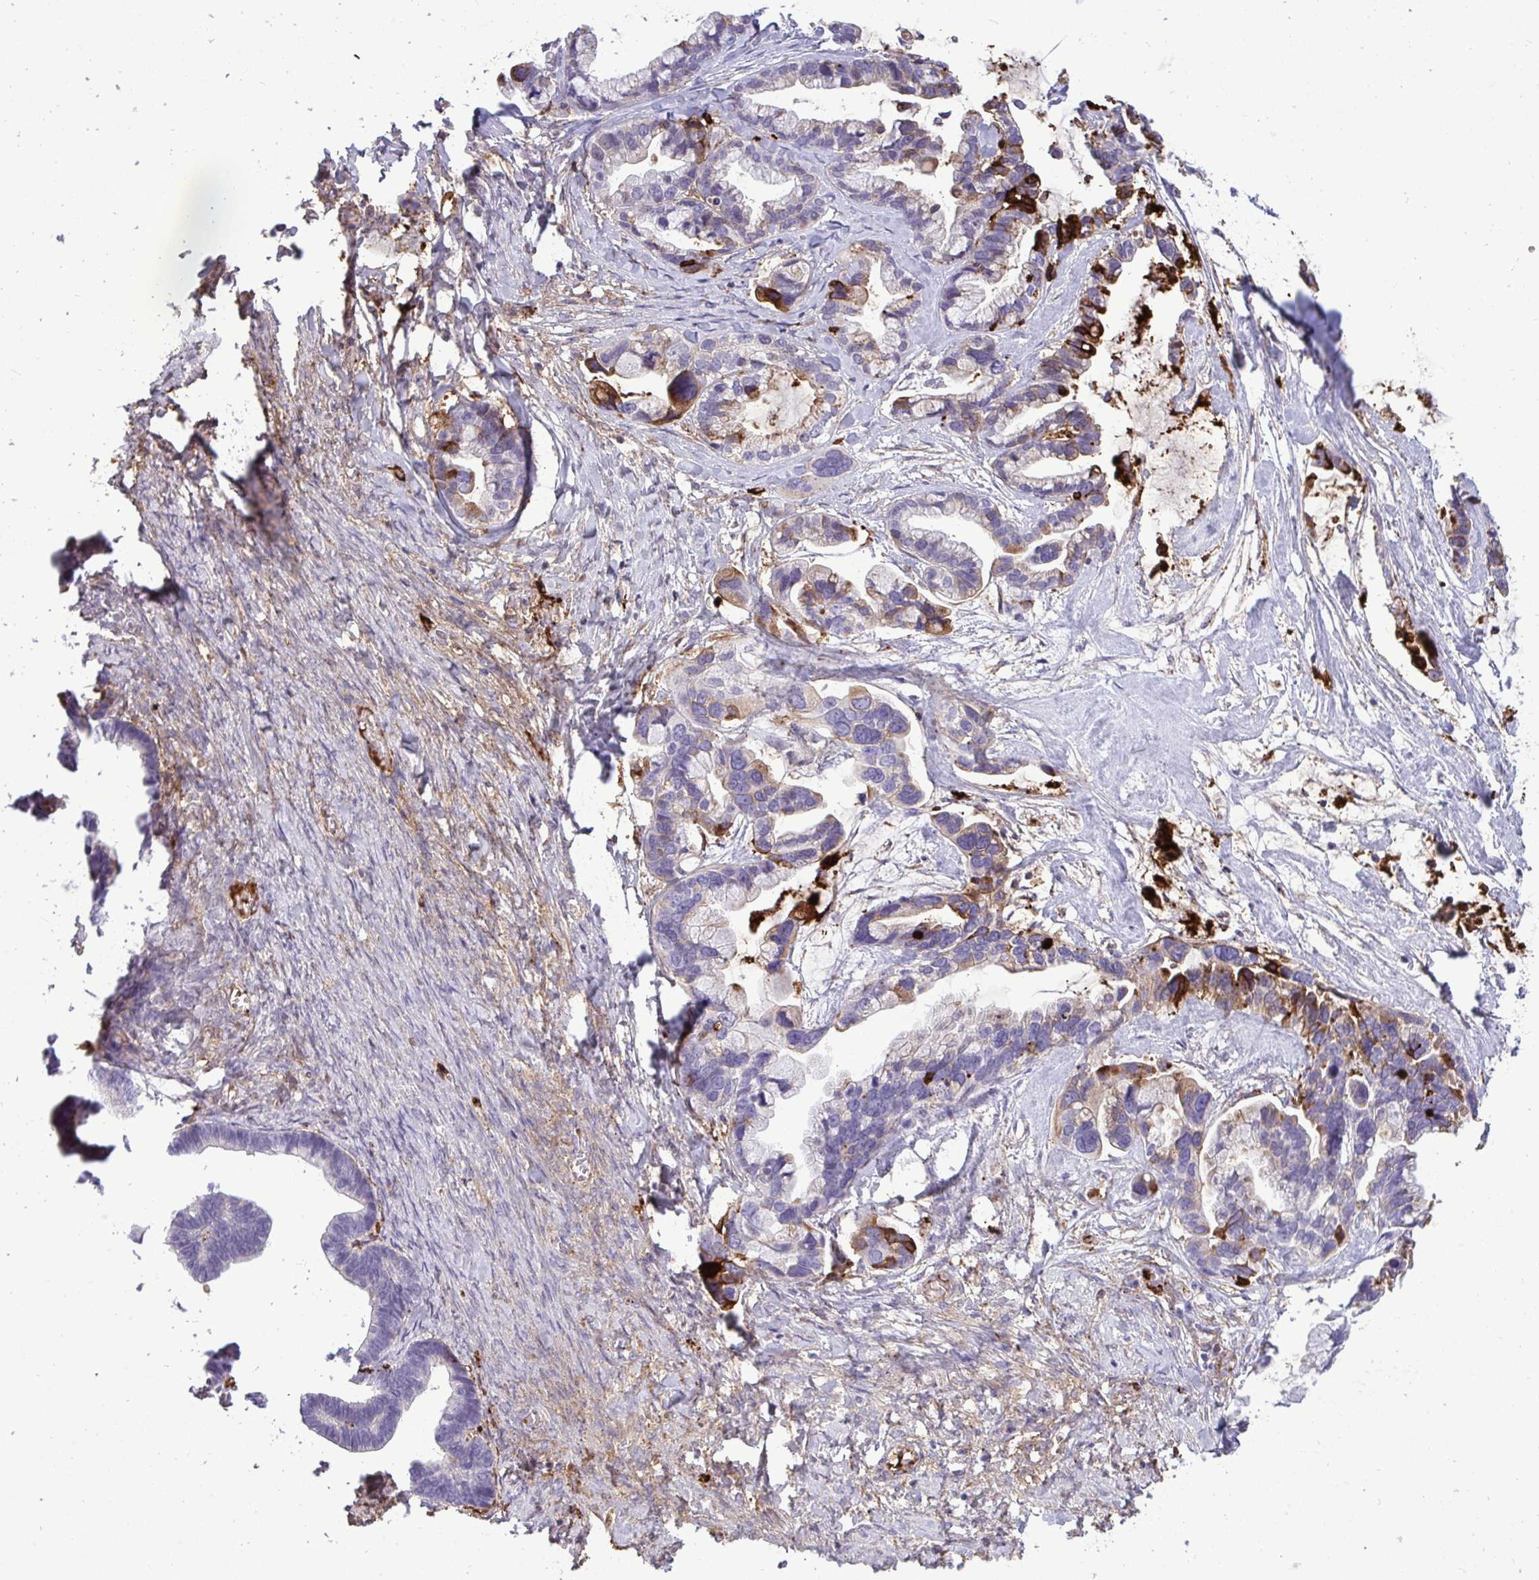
{"staining": {"intensity": "strong", "quantity": "<25%", "location": "cytoplasmic/membranous"}, "tissue": "ovarian cancer", "cell_type": "Tumor cells", "image_type": "cancer", "snomed": [{"axis": "morphology", "description": "Cystadenocarcinoma, serous, NOS"}, {"axis": "topography", "description": "Ovary"}], "caption": "Immunohistochemistry histopathology image of neoplastic tissue: ovarian serous cystadenocarcinoma stained using immunohistochemistry (IHC) demonstrates medium levels of strong protein expression localized specifically in the cytoplasmic/membranous of tumor cells, appearing as a cytoplasmic/membranous brown color.", "gene": "F2", "patient": {"sex": "female", "age": 56}}